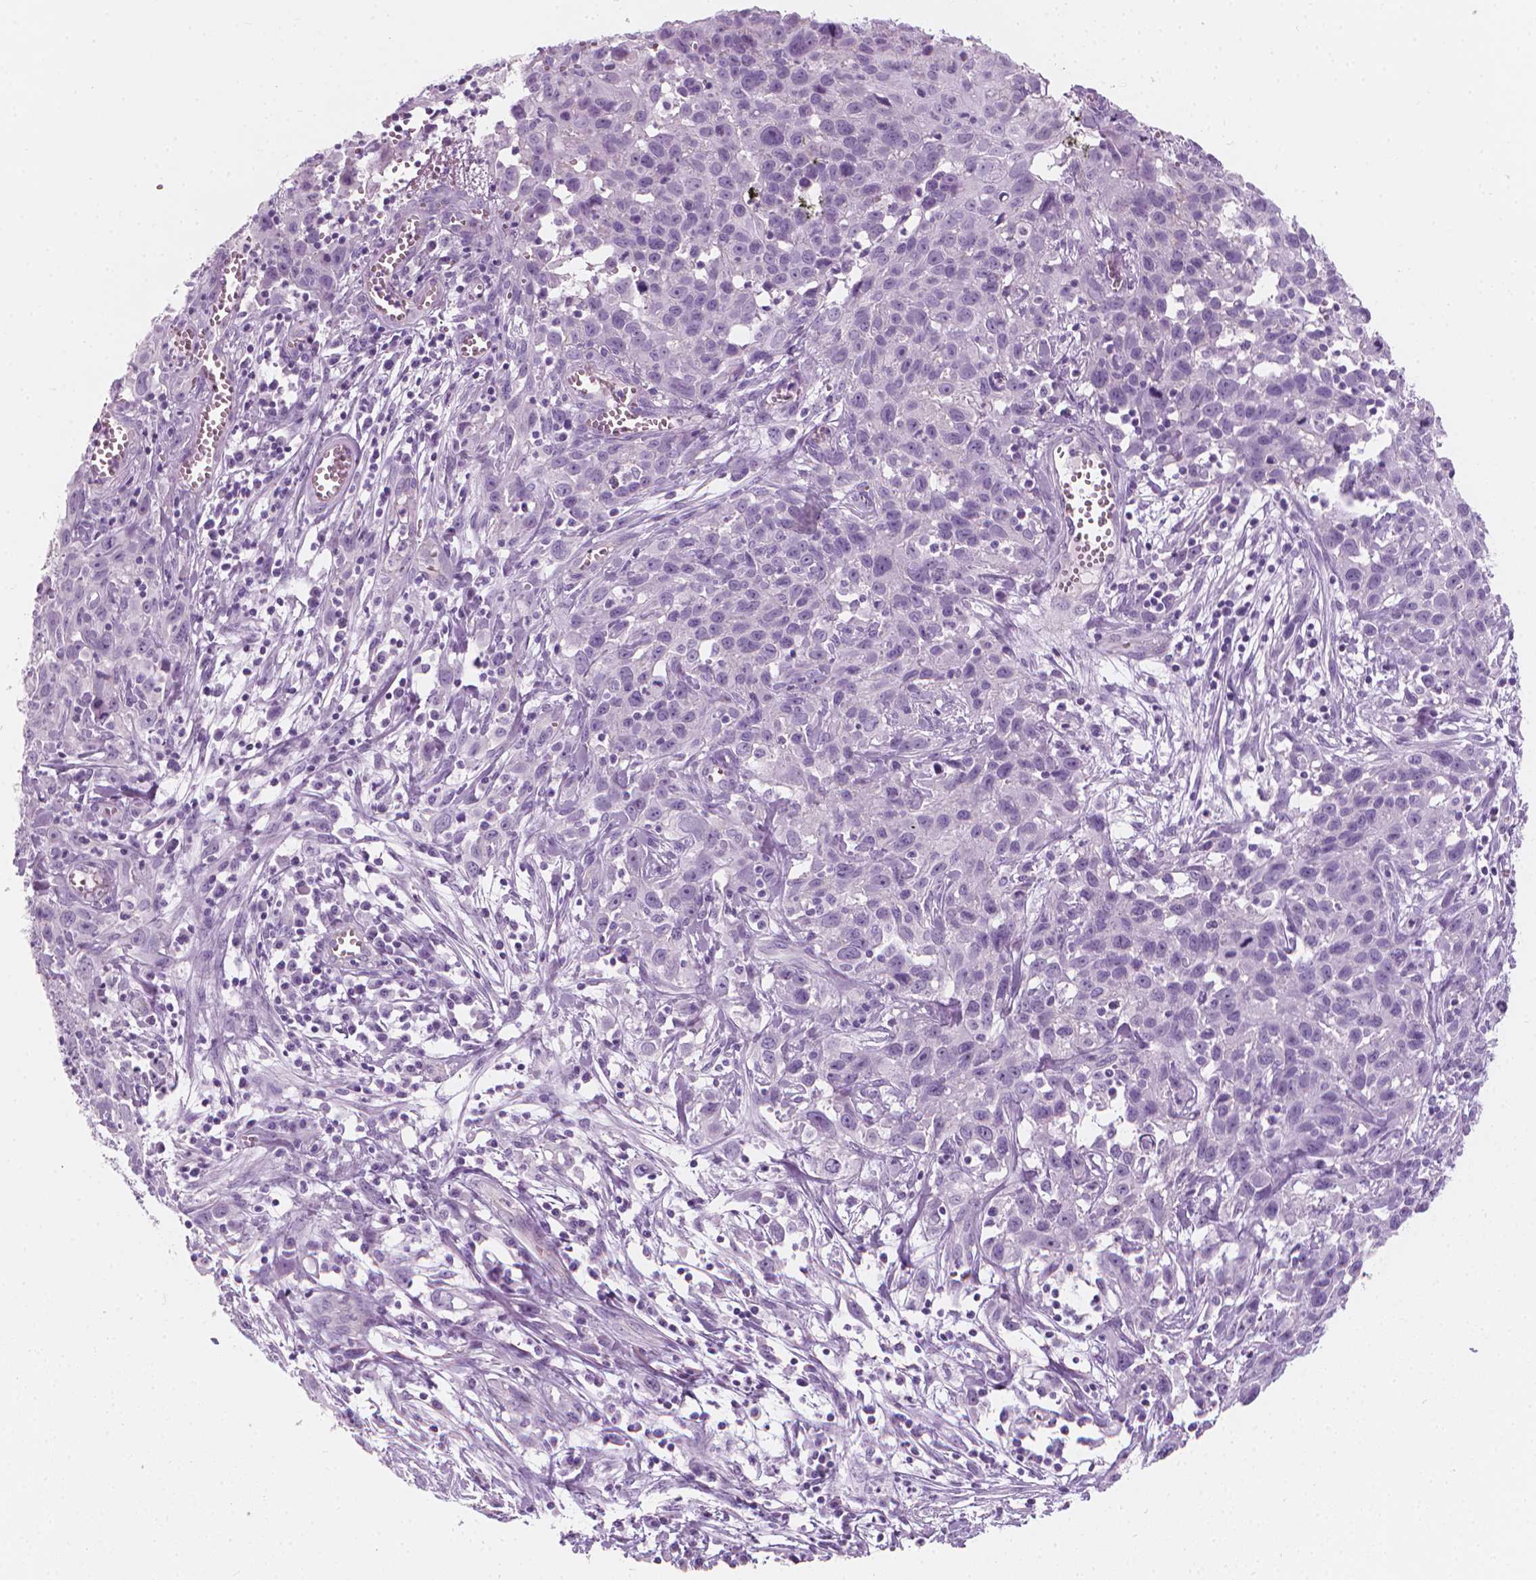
{"staining": {"intensity": "negative", "quantity": "none", "location": "none"}, "tissue": "cervical cancer", "cell_type": "Tumor cells", "image_type": "cancer", "snomed": [{"axis": "morphology", "description": "Squamous cell carcinoma, NOS"}, {"axis": "topography", "description": "Cervix"}], "caption": "Photomicrograph shows no significant protein expression in tumor cells of cervical squamous cell carcinoma.", "gene": "SCG3", "patient": {"sex": "female", "age": 38}}